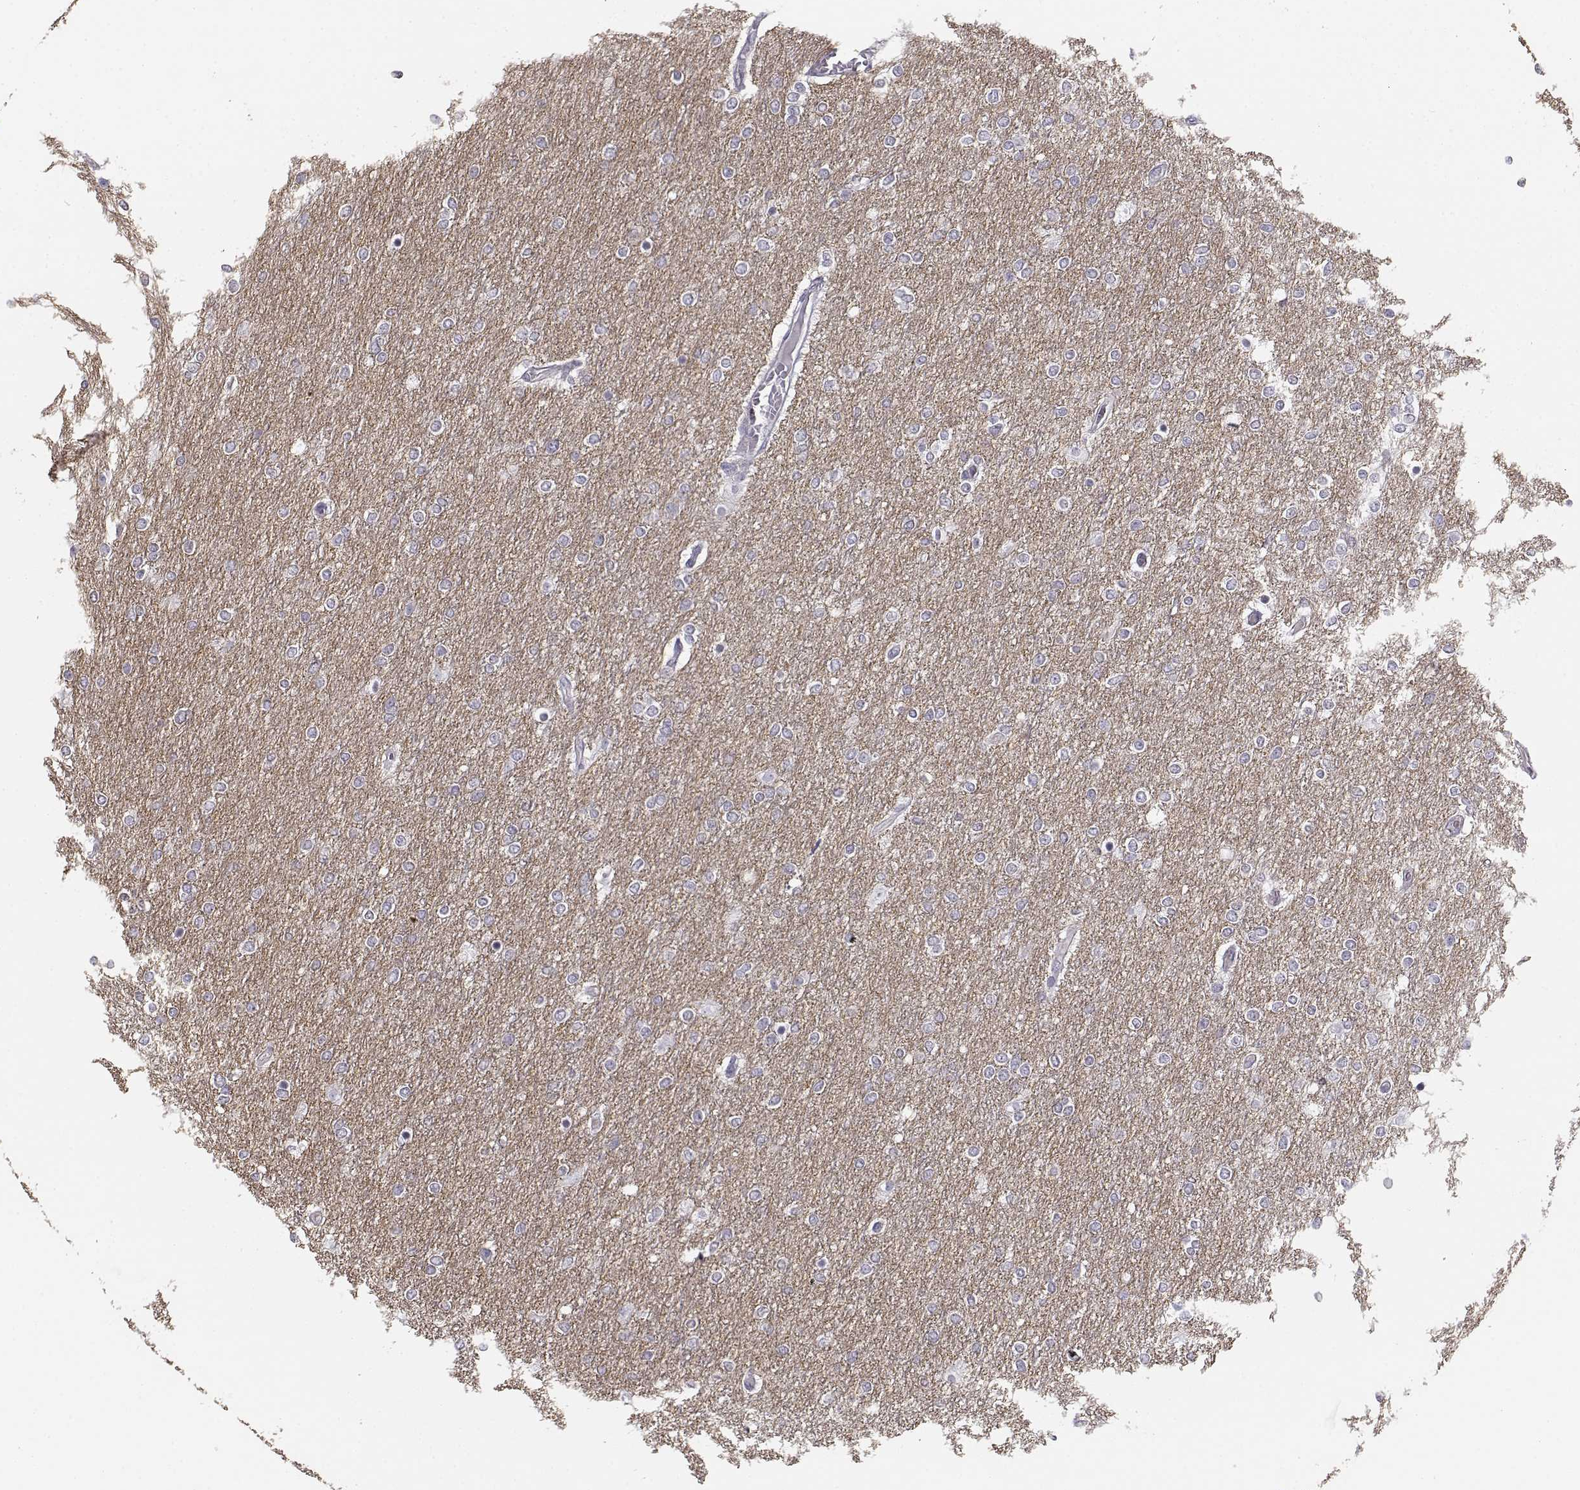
{"staining": {"intensity": "negative", "quantity": "none", "location": "none"}, "tissue": "glioma", "cell_type": "Tumor cells", "image_type": "cancer", "snomed": [{"axis": "morphology", "description": "Glioma, malignant, High grade"}, {"axis": "topography", "description": "Brain"}], "caption": "Protein analysis of malignant glioma (high-grade) demonstrates no significant positivity in tumor cells. (Brightfield microscopy of DAB (3,3'-diaminobenzidine) immunohistochemistry at high magnification).", "gene": "TMEM145", "patient": {"sex": "female", "age": 61}}